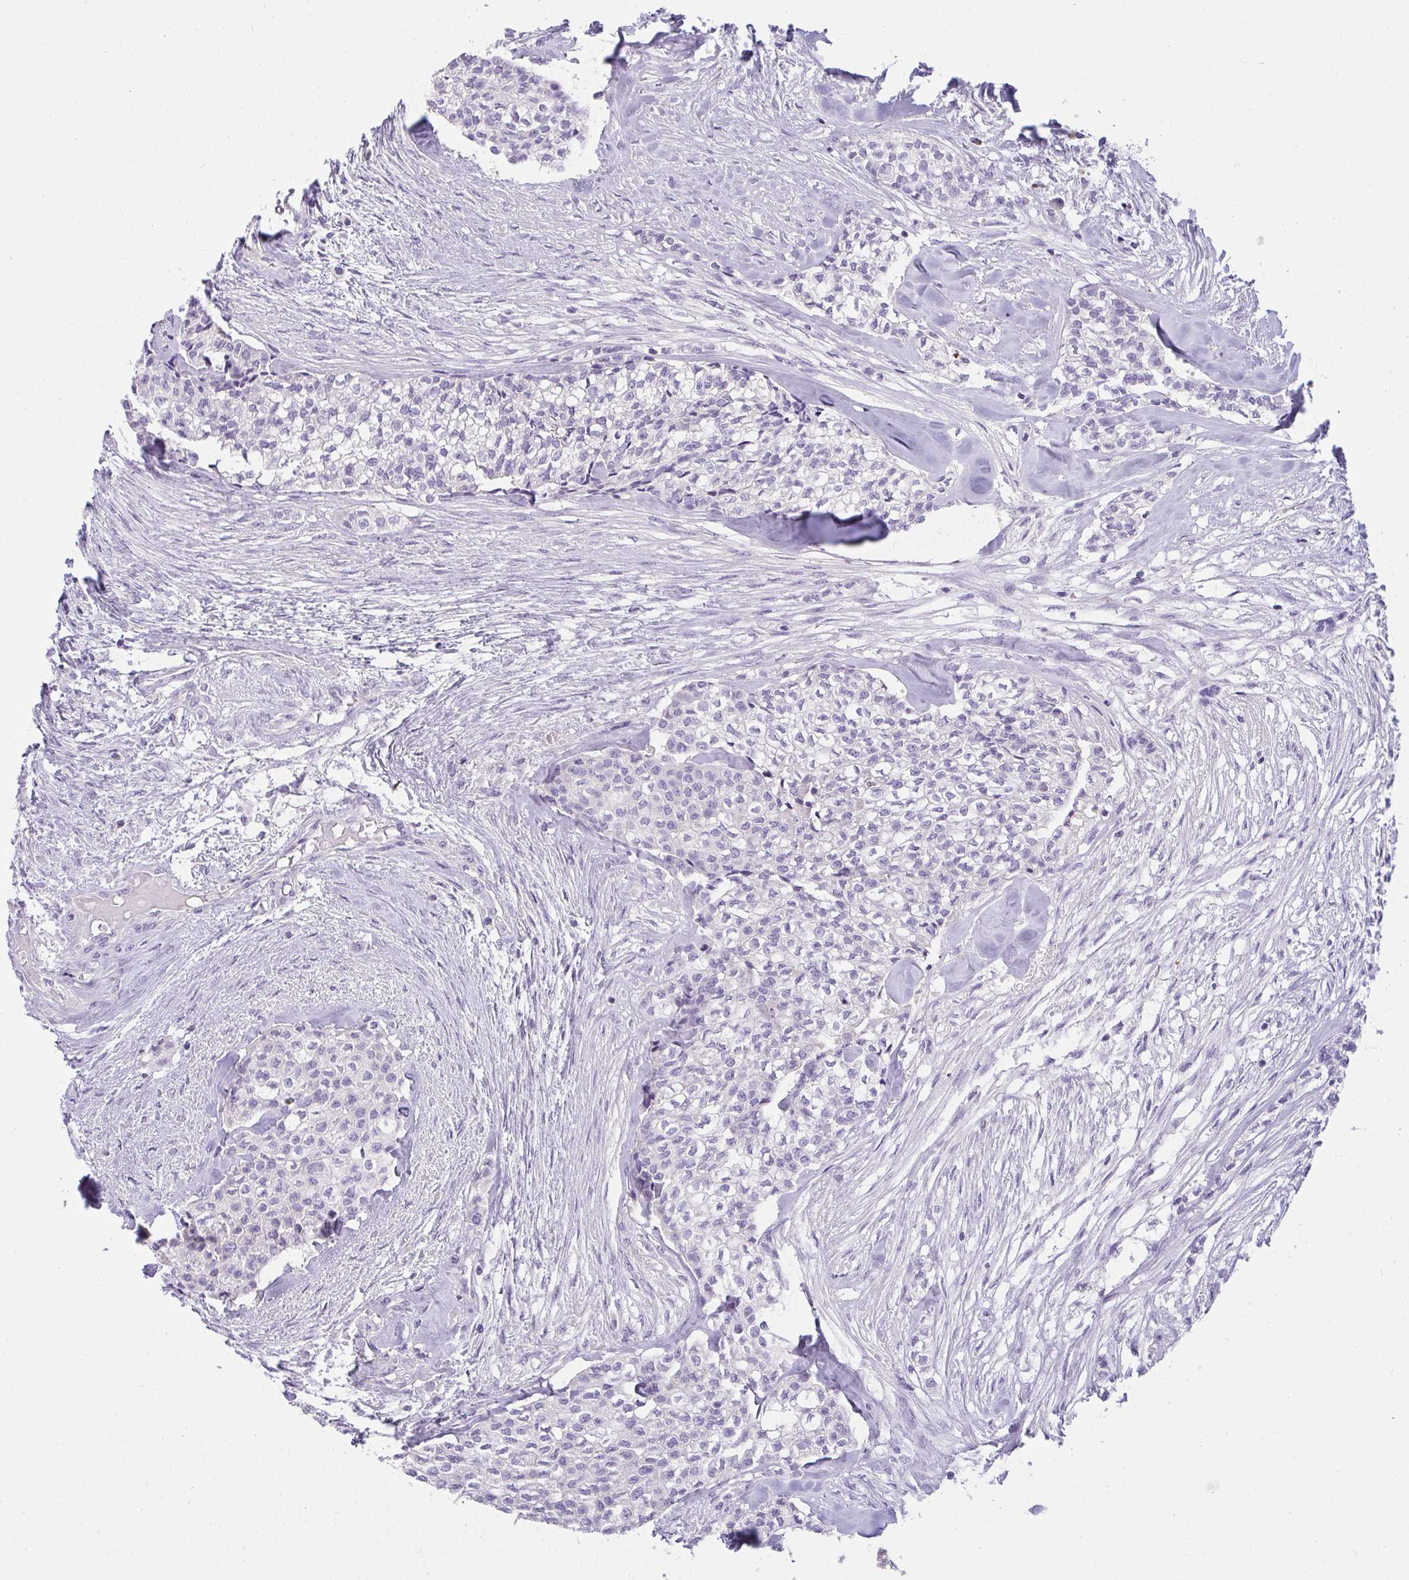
{"staining": {"intensity": "negative", "quantity": "none", "location": "none"}, "tissue": "head and neck cancer", "cell_type": "Tumor cells", "image_type": "cancer", "snomed": [{"axis": "morphology", "description": "Adenocarcinoma, NOS"}, {"axis": "topography", "description": "Head-Neck"}], "caption": "This is a image of immunohistochemistry (IHC) staining of adenocarcinoma (head and neck), which shows no expression in tumor cells.", "gene": "COX7B", "patient": {"sex": "male", "age": 81}}